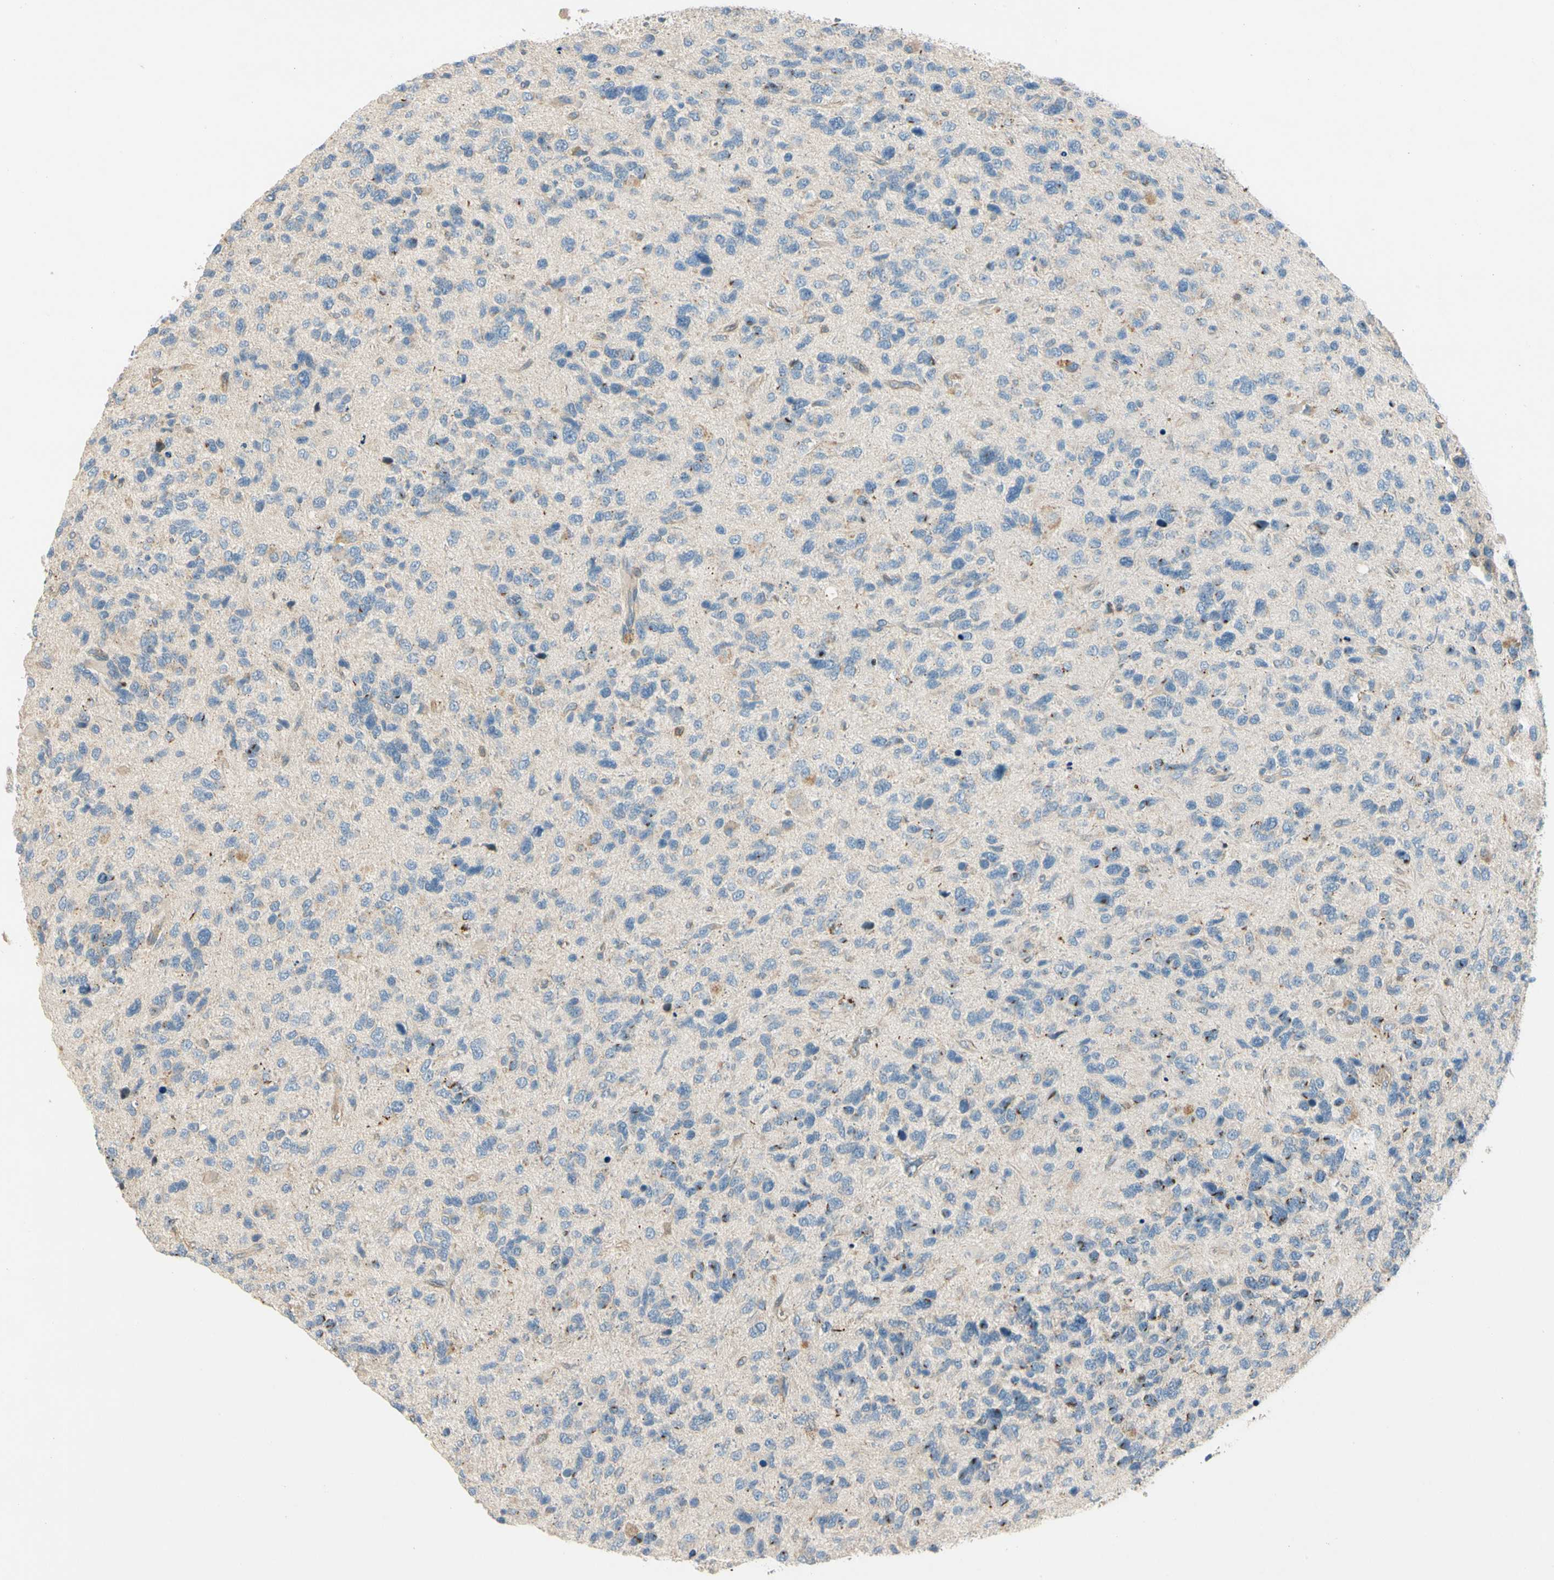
{"staining": {"intensity": "weak", "quantity": "<25%", "location": "cytoplasmic/membranous"}, "tissue": "glioma", "cell_type": "Tumor cells", "image_type": "cancer", "snomed": [{"axis": "morphology", "description": "Glioma, malignant, High grade"}, {"axis": "topography", "description": "Brain"}], "caption": "This micrograph is of glioma stained with IHC to label a protein in brown with the nuclei are counter-stained blue. There is no staining in tumor cells.", "gene": "CDH6", "patient": {"sex": "female", "age": 58}}